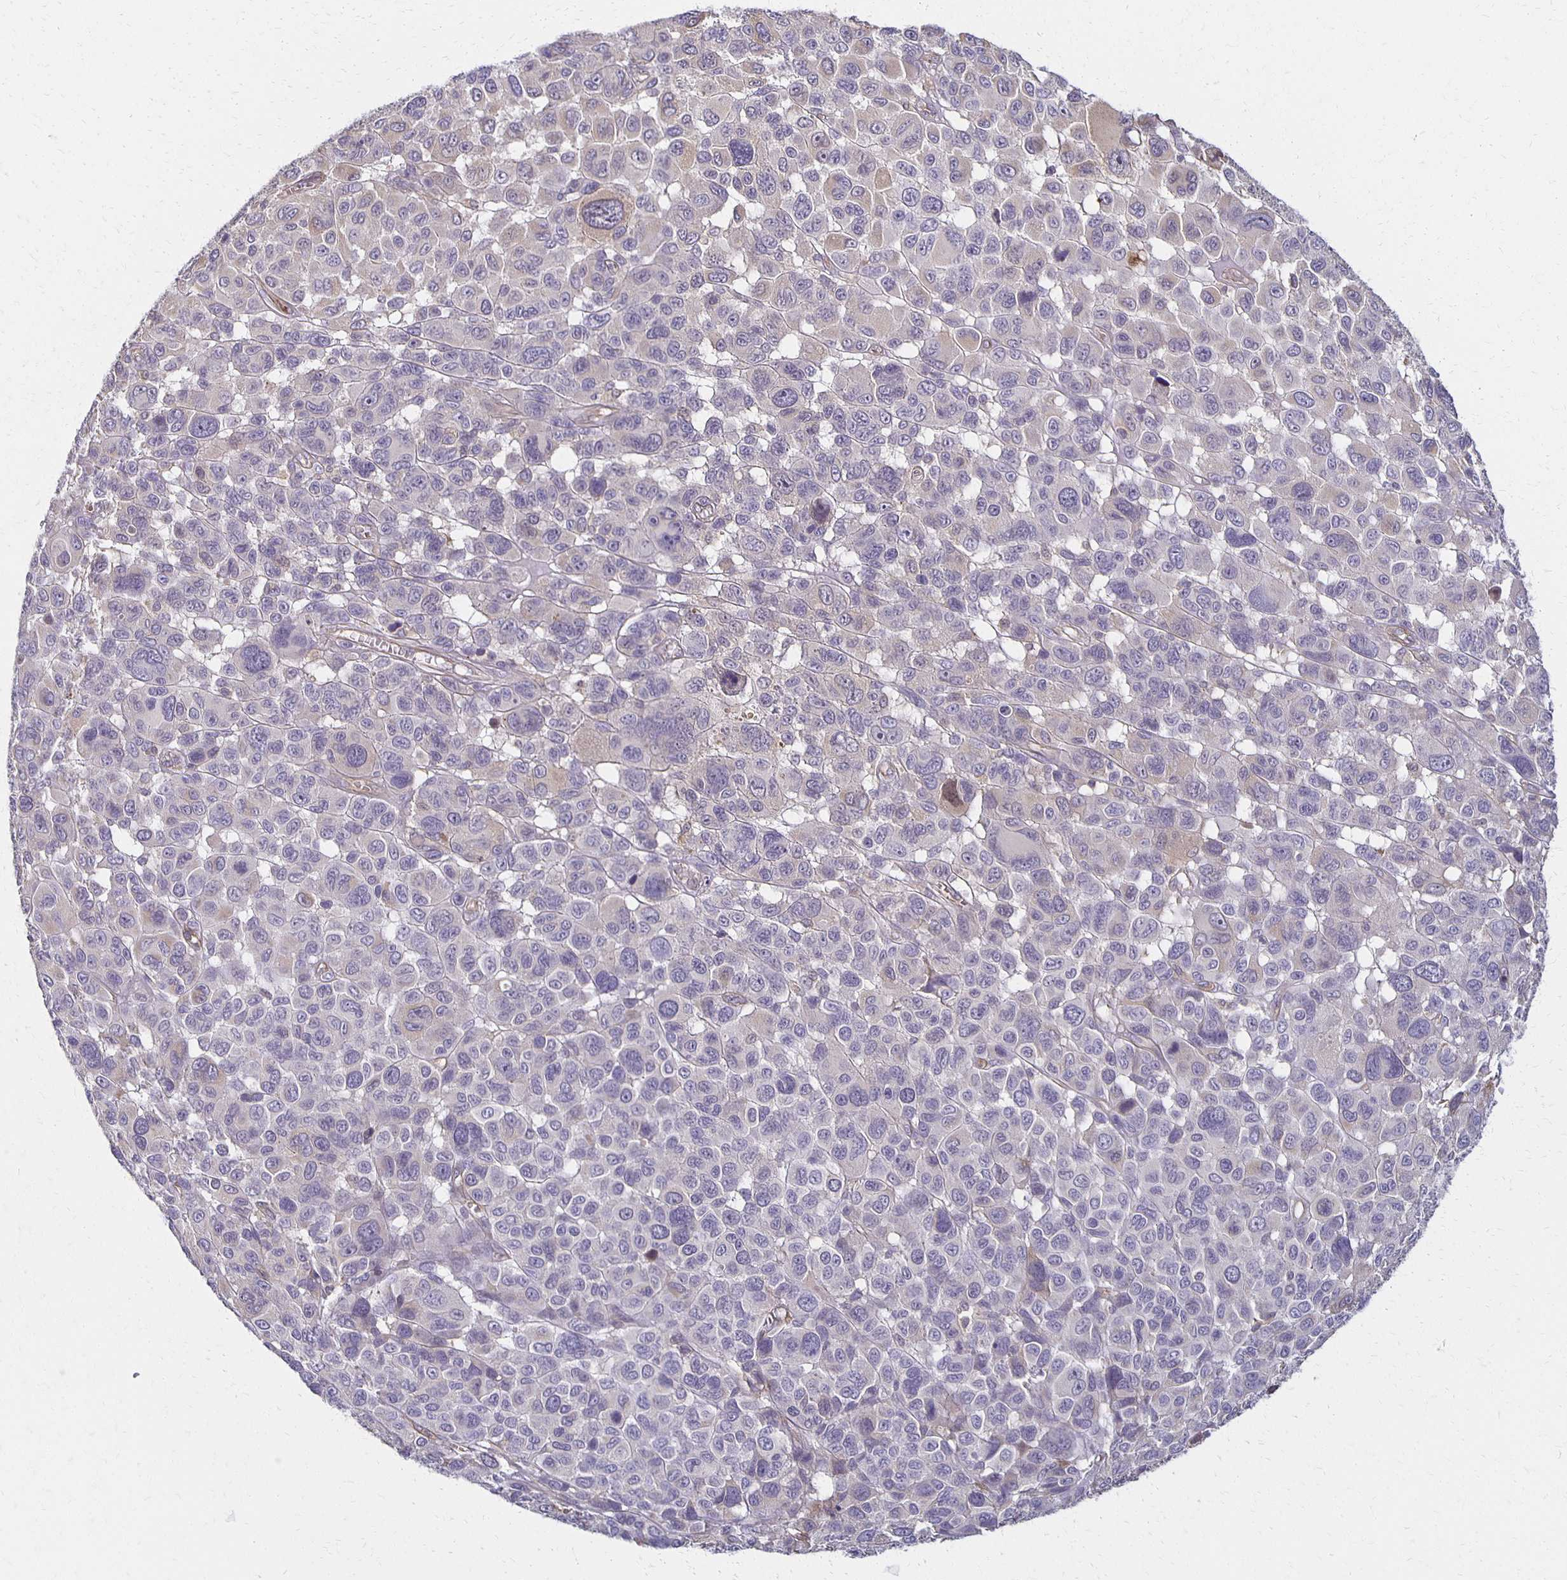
{"staining": {"intensity": "negative", "quantity": "none", "location": "none"}, "tissue": "melanoma", "cell_type": "Tumor cells", "image_type": "cancer", "snomed": [{"axis": "morphology", "description": "Malignant melanoma, NOS"}, {"axis": "topography", "description": "Skin"}], "caption": "Tumor cells are negative for brown protein staining in melanoma.", "gene": "GPX4", "patient": {"sex": "female", "age": 66}}